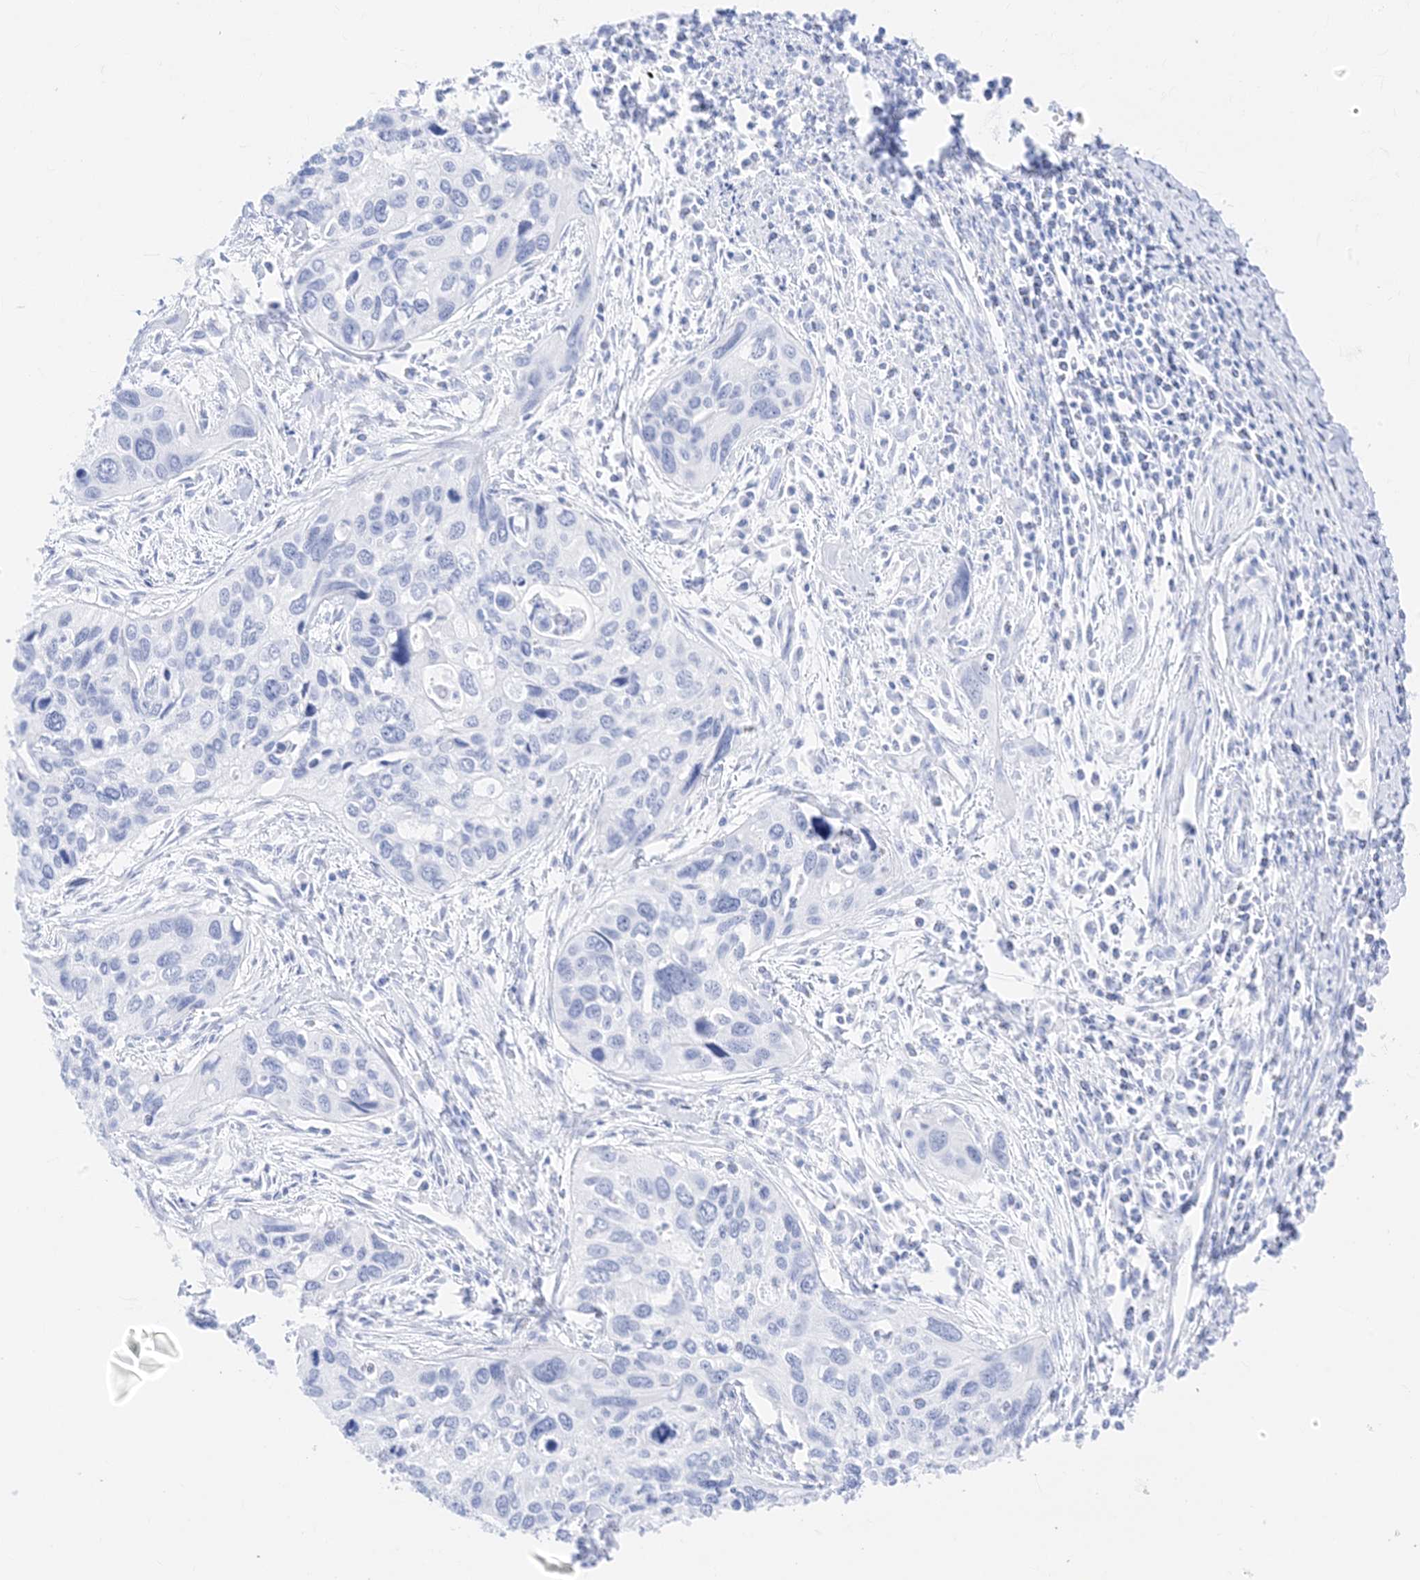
{"staining": {"intensity": "negative", "quantity": "none", "location": "none"}, "tissue": "cervical cancer", "cell_type": "Tumor cells", "image_type": "cancer", "snomed": [{"axis": "morphology", "description": "Squamous cell carcinoma, NOS"}, {"axis": "topography", "description": "Cervix"}], "caption": "A photomicrograph of cervical squamous cell carcinoma stained for a protein exhibits no brown staining in tumor cells.", "gene": "MUC17", "patient": {"sex": "female", "age": 55}}